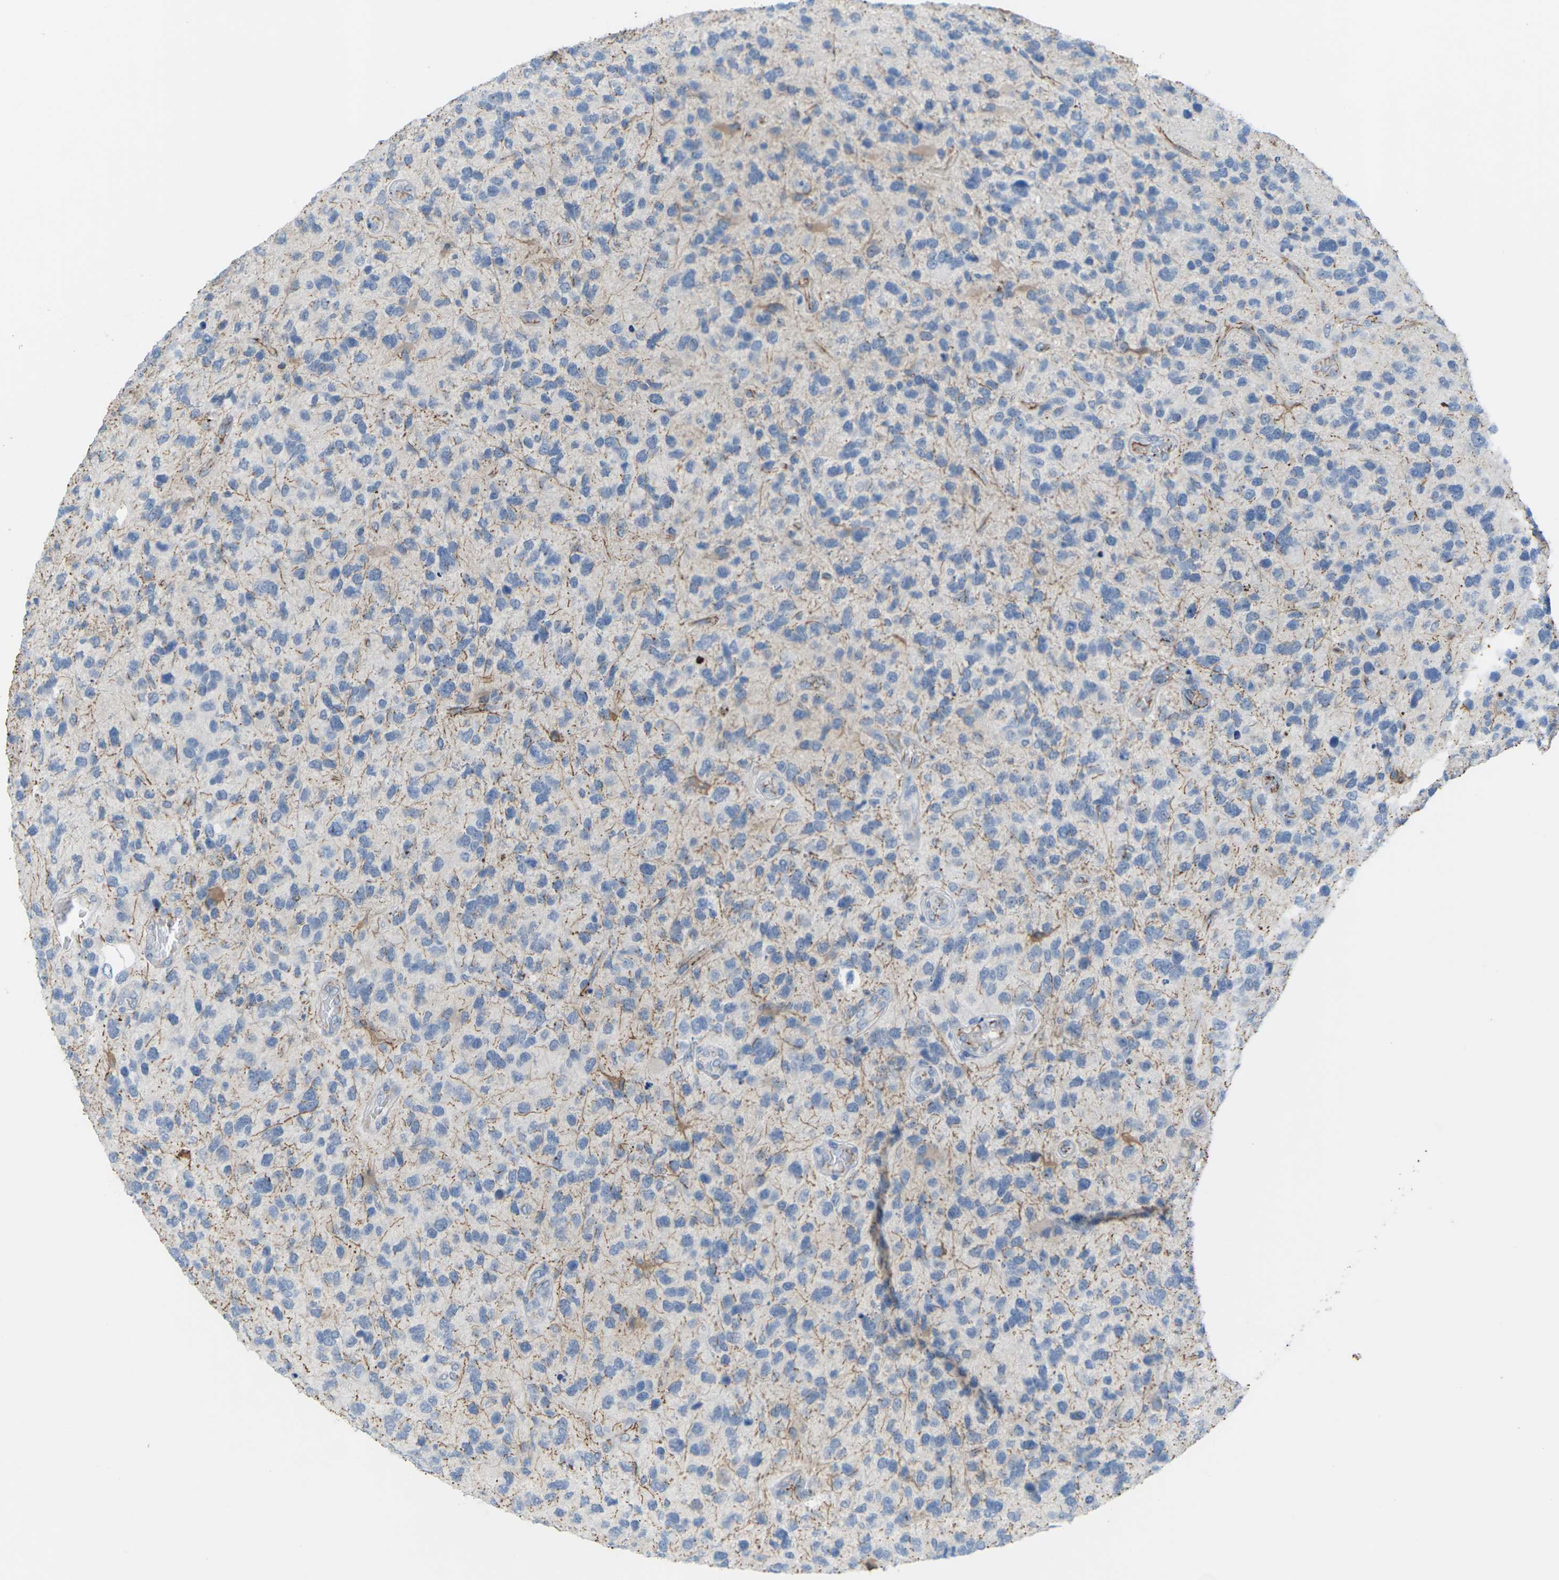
{"staining": {"intensity": "weak", "quantity": "<25%", "location": "cytoplasmic/membranous"}, "tissue": "glioma", "cell_type": "Tumor cells", "image_type": "cancer", "snomed": [{"axis": "morphology", "description": "Glioma, malignant, High grade"}, {"axis": "topography", "description": "Brain"}], "caption": "Immunohistochemistry micrograph of neoplastic tissue: high-grade glioma (malignant) stained with DAB (3,3'-diaminobenzidine) reveals no significant protein positivity in tumor cells.", "gene": "CLDN3", "patient": {"sex": "female", "age": 58}}